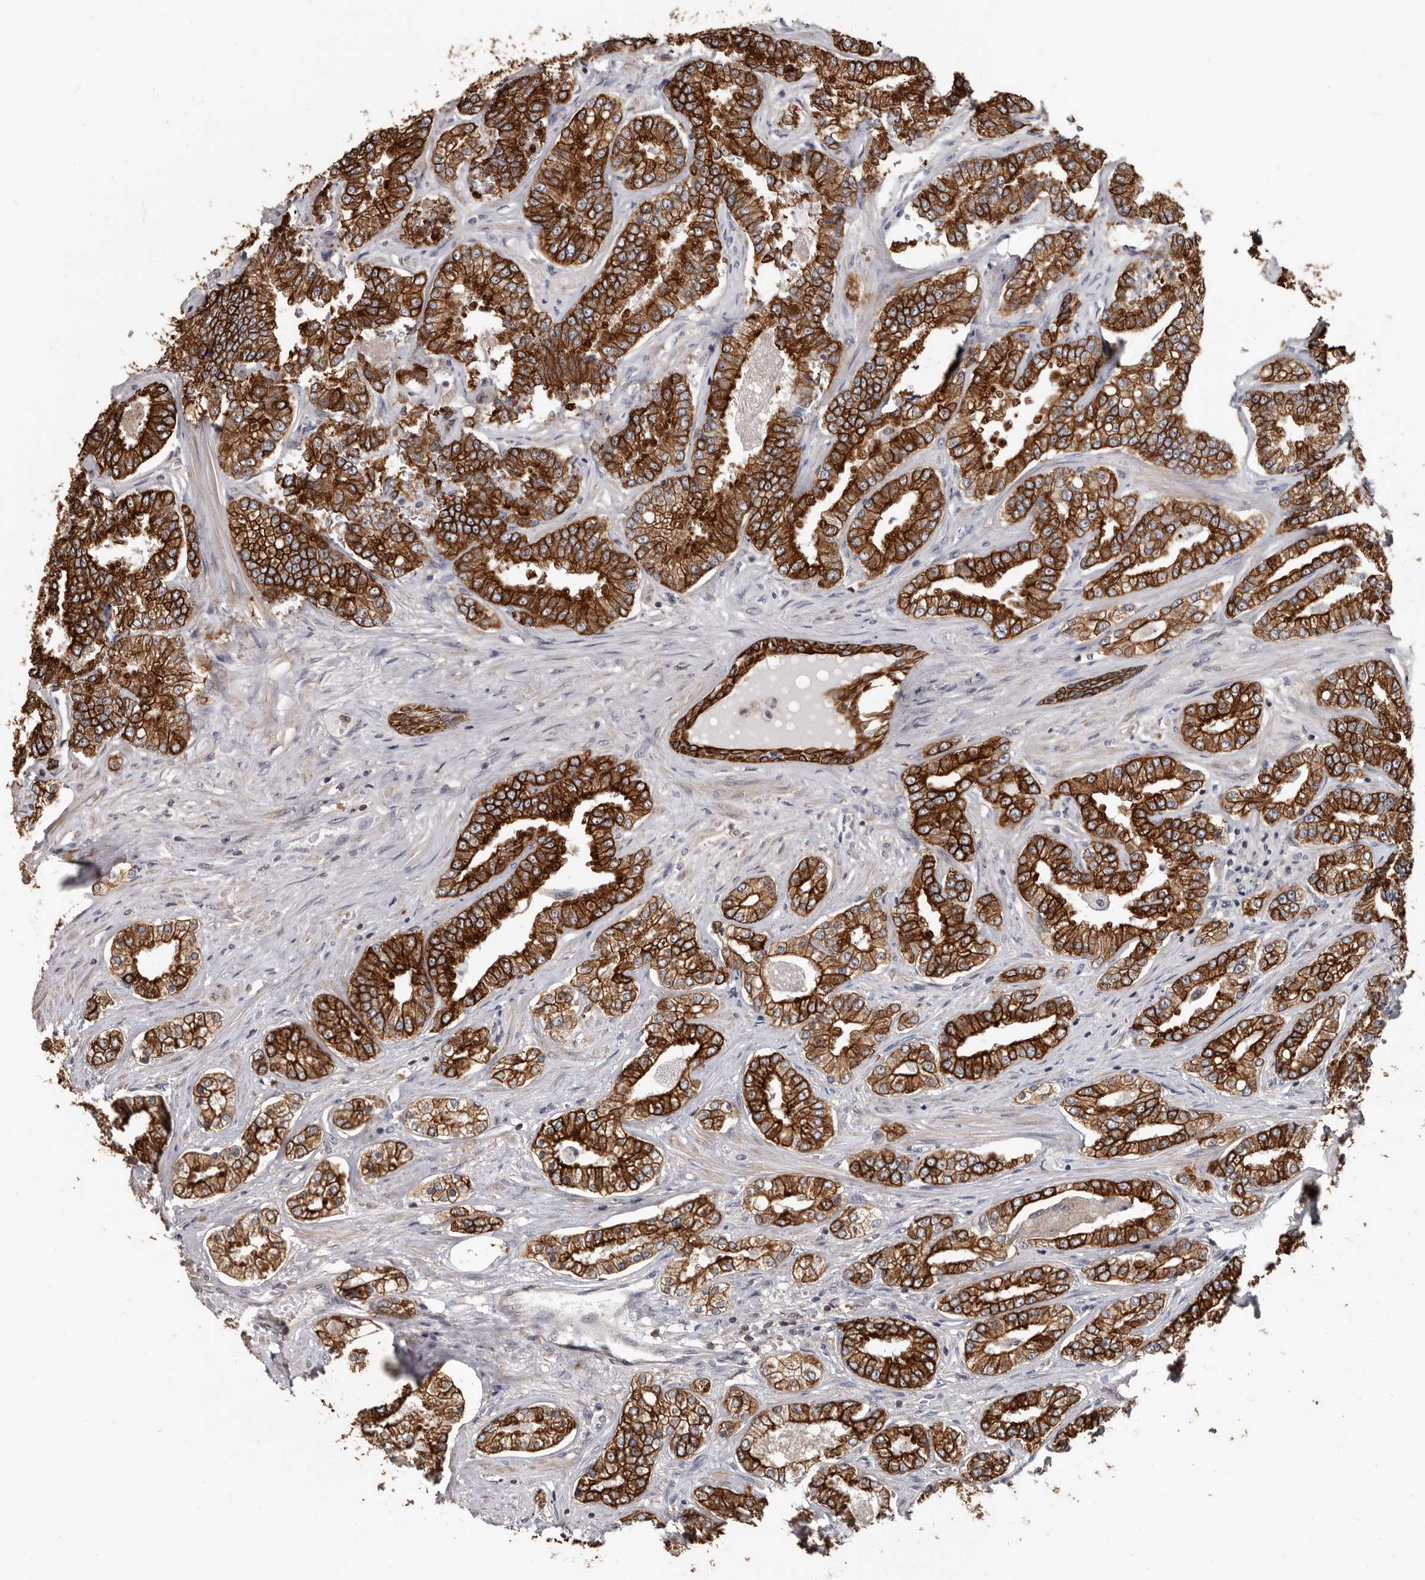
{"staining": {"intensity": "strong", "quantity": ">75%", "location": "cytoplasmic/membranous"}, "tissue": "prostate cancer", "cell_type": "Tumor cells", "image_type": "cancer", "snomed": [{"axis": "morphology", "description": "Normal tissue, NOS"}, {"axis": "morphology", "description": "Adenocarcinoma, High grade"}, {"axis": "topography", "description": "Prostate"}], "caption": "Immunohistochemistry histopathology image of neoplastic tissue: prostate cancer (high-grade adenocarcinoma) stained using immunohistochemistry shows high levels of strong protein expression localized specifically in the cytoplasmic/membranous of tumor cells, appearing as a cytoplasmic/membranous brown color.", "gene": "MRPL18", "patient": {"sex": "male", "age": 83}}